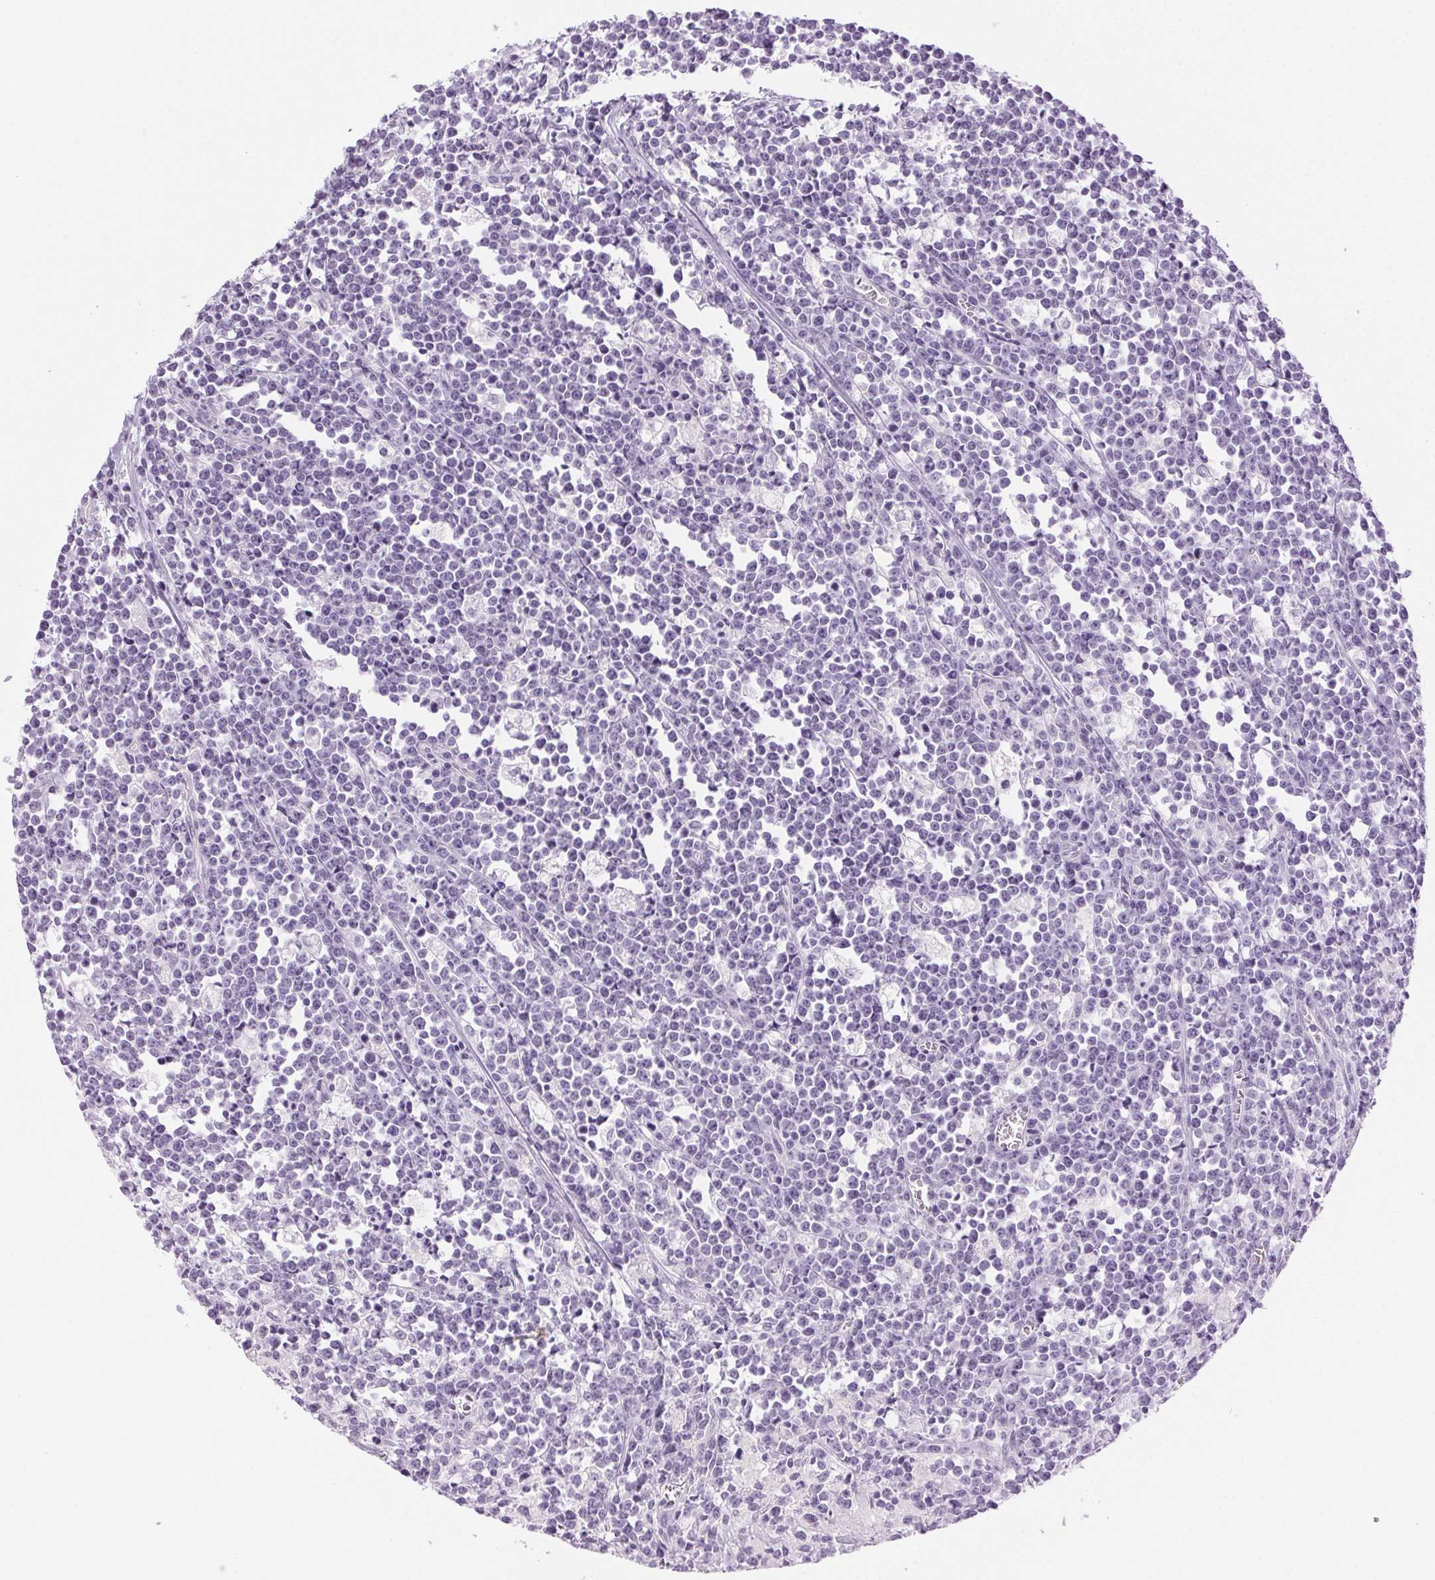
{"staining": {"intensity": "negative", "quantity": "none", "location": "none"}, "tissue": "lymphoma", "cell_type": "Tumor cells", "image_type": "cancer", "snomed": [{"axis": "morphology", "description": "Malignant lymphoma, non-Hodgkin's type, High grade"}, {"axis": "topography", "description": "Small intestine"}], "caption": "Immunohistochemical staining of human lymphoma demonstrates no significant staining in tumor cells.", "gene": "BEND2", "patient": {"sex": "female", "age": 56}}